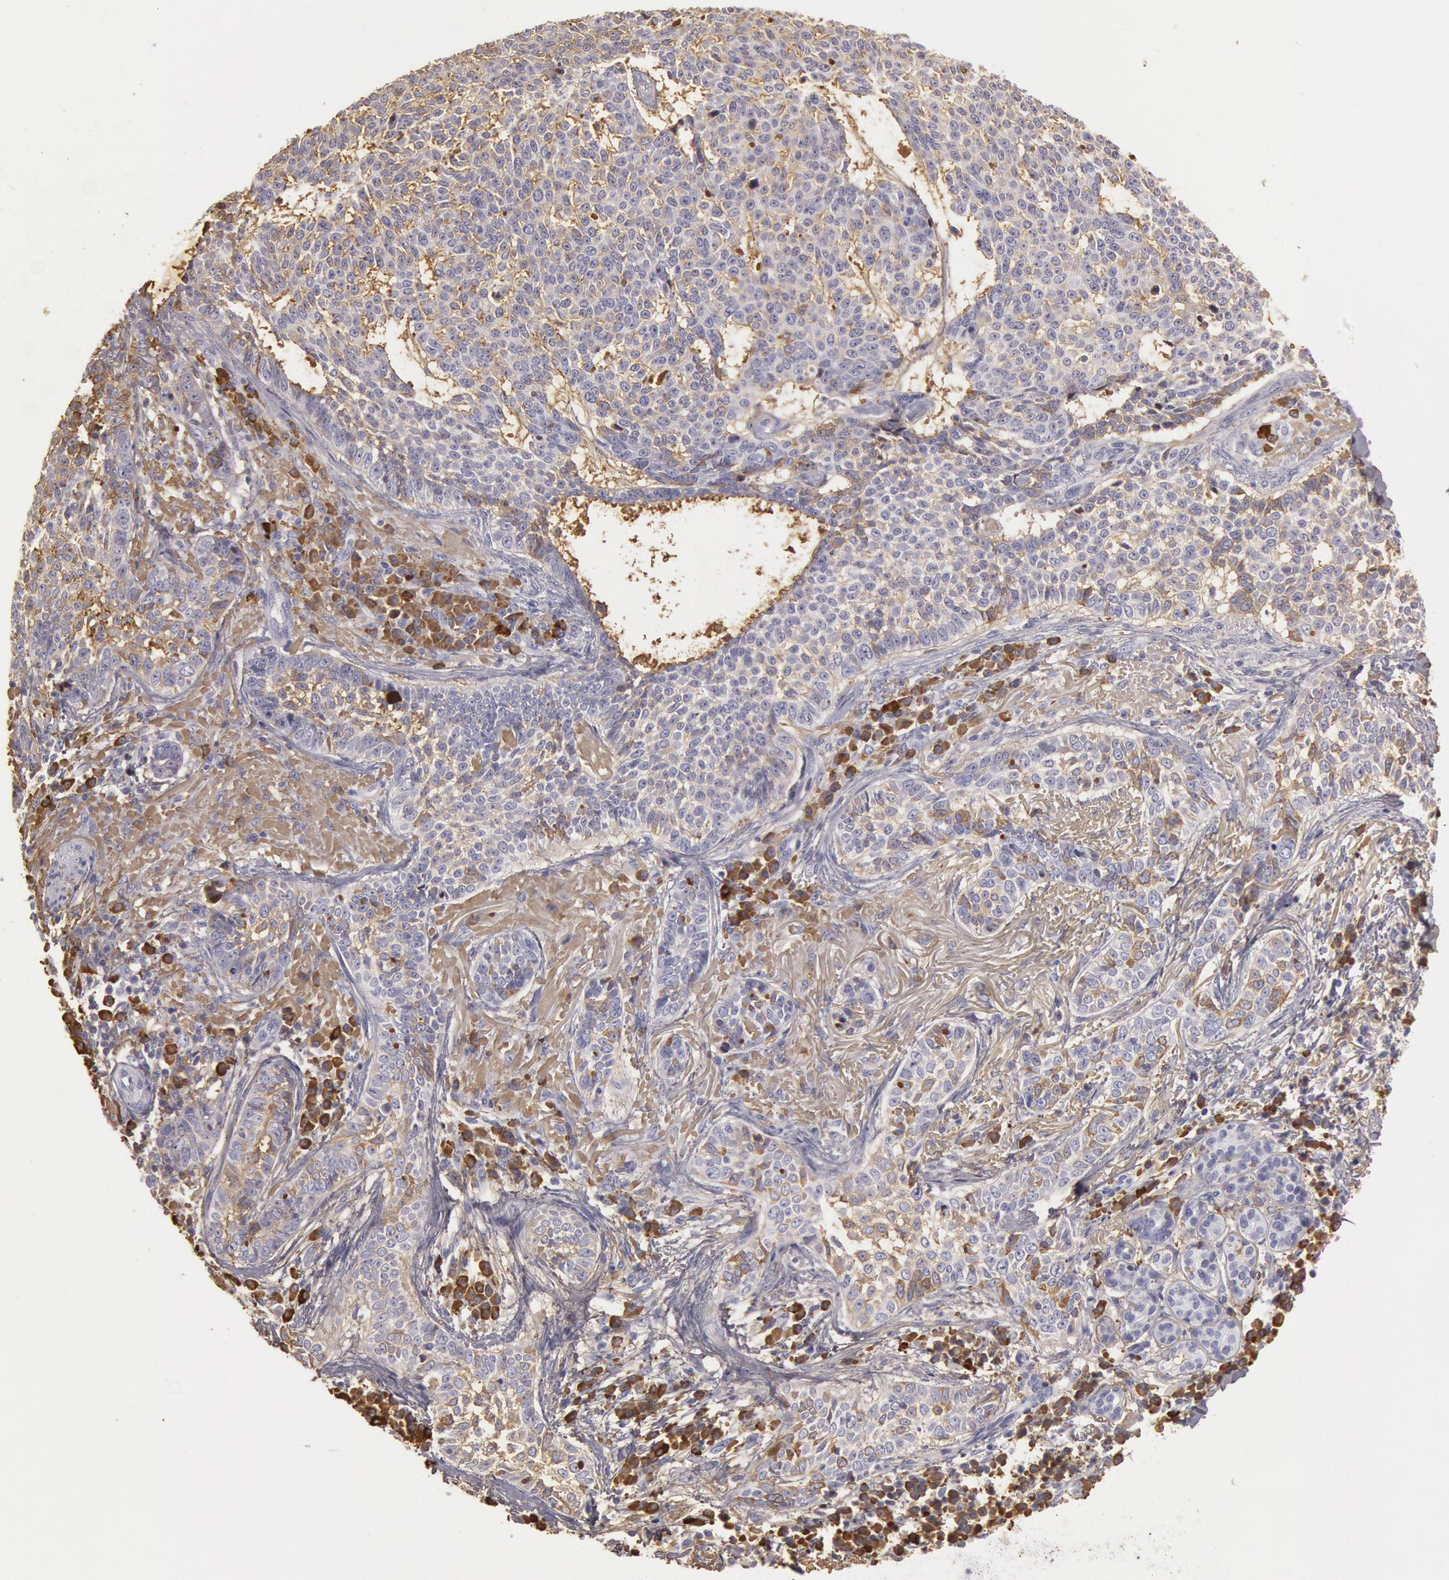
{"staining": {"intensity": "weak", "quantity": "25%-75%", "location": "cytoplasmic/membranous"}, "tissue": "skin cancer", "cell_type": "Tumor cells", "image_type": "cancer", "snomed": [{"axis": "morphology", "description": "Basal cell carcinoma"}, {"axis": "topography", "description": "Skin"}], "caption": "Human skin cancer (basal cell carcinoma) stained with a protein marker exhibits weak staining in tumor cells.", "gene": "IGHG1", "patient": {"sex": "female", "age": 89}}